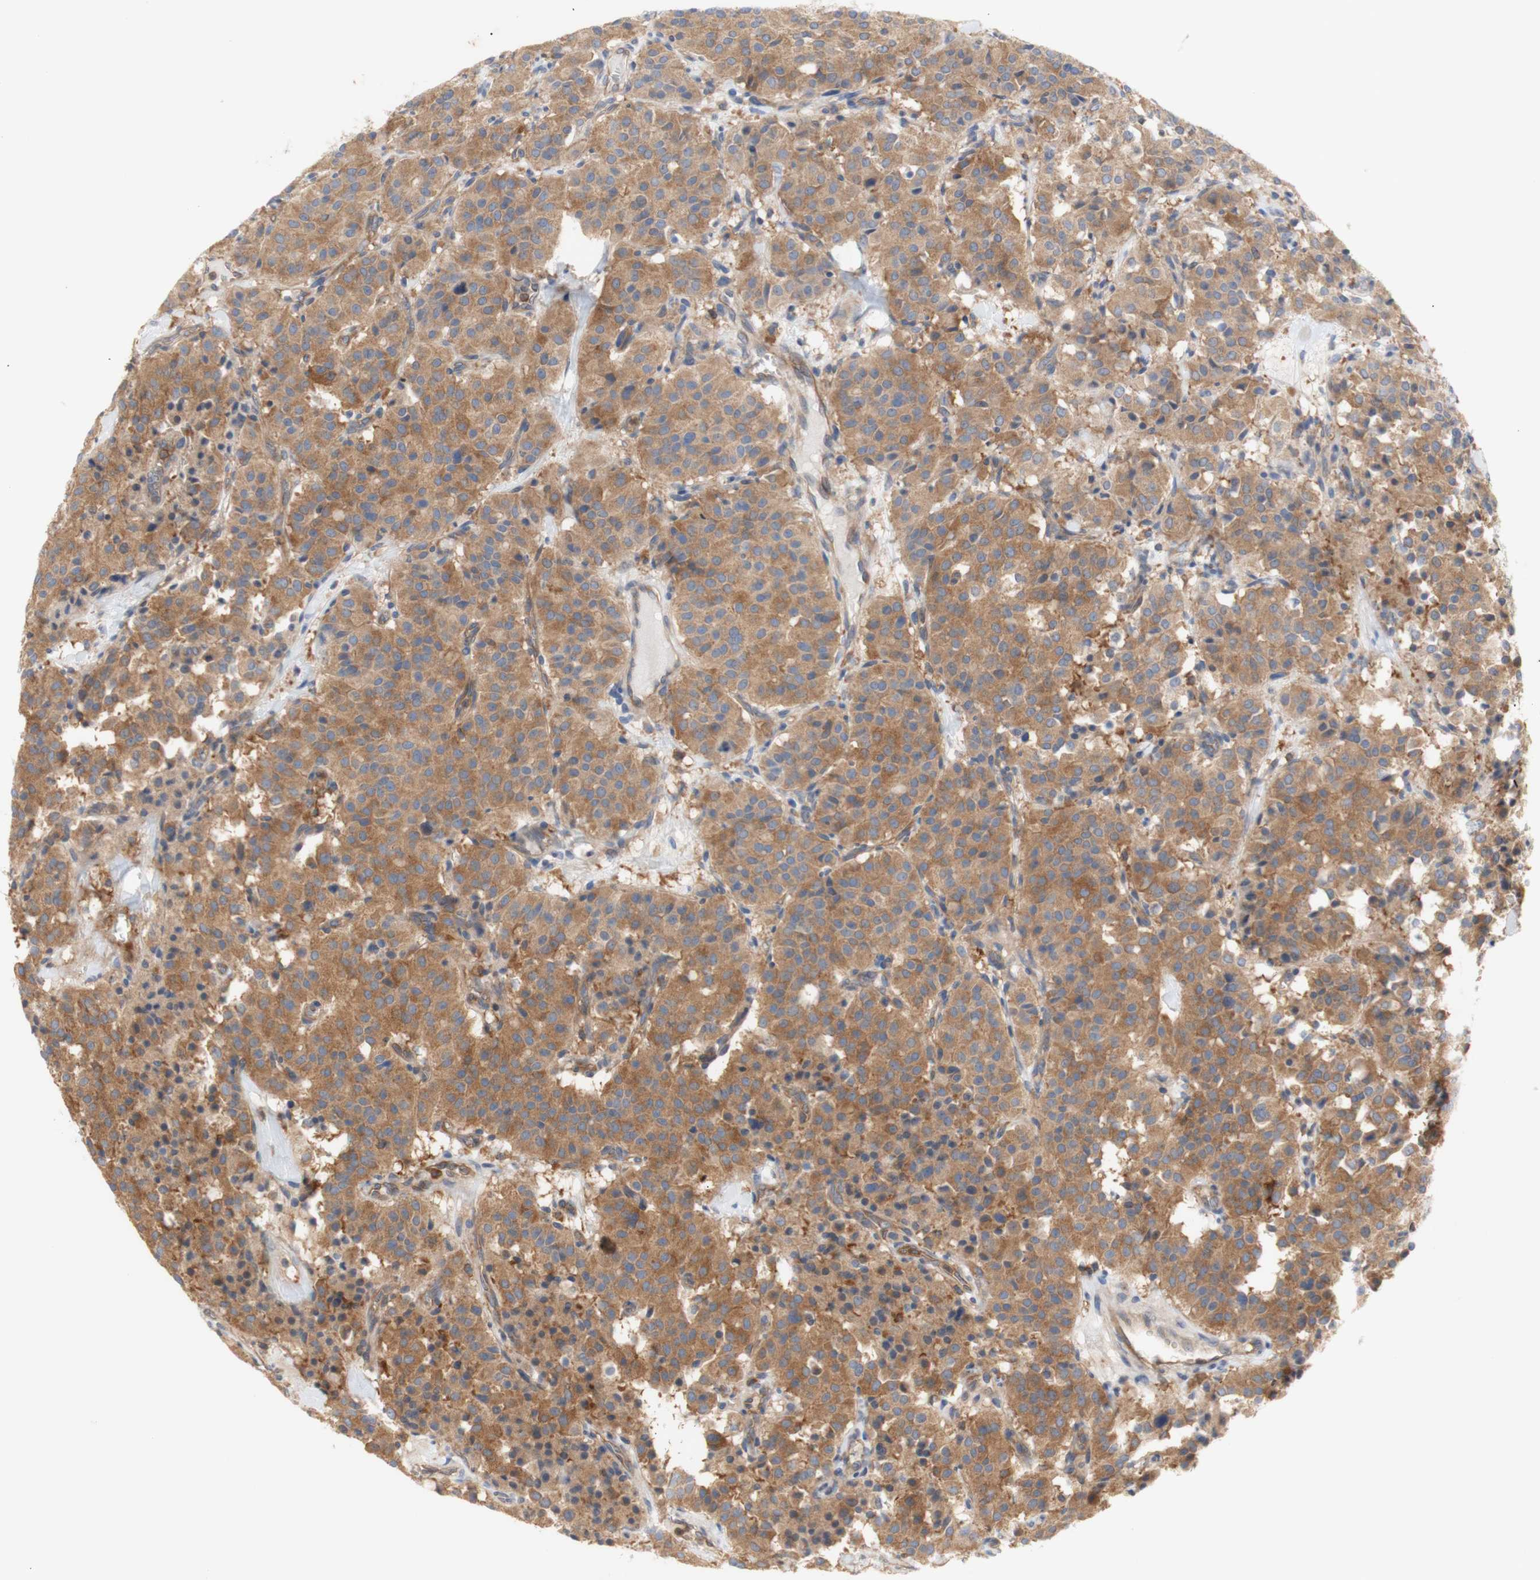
{"staining": {"intensity": "moderate", "quantity": ">75%", "location": "cytoplasmic/membranous"}, "tissue": "carcinoid", "cell_type": "Tumor cells", "image_type": "cancer", "snomed": [{"axis": "morphology", "description": "Carcinoid, malignant, NOS"}, {"axis": "topography", "description": "Lung"}], "caption": "Carcinoid (malignant) stained for a protein (brown) displays moderate cytoplasmic/membranous positive positivity in approximately >75% of tumor cells.", "gene": "IKBKG", "patient": {"sex": "male", "age": 30}}